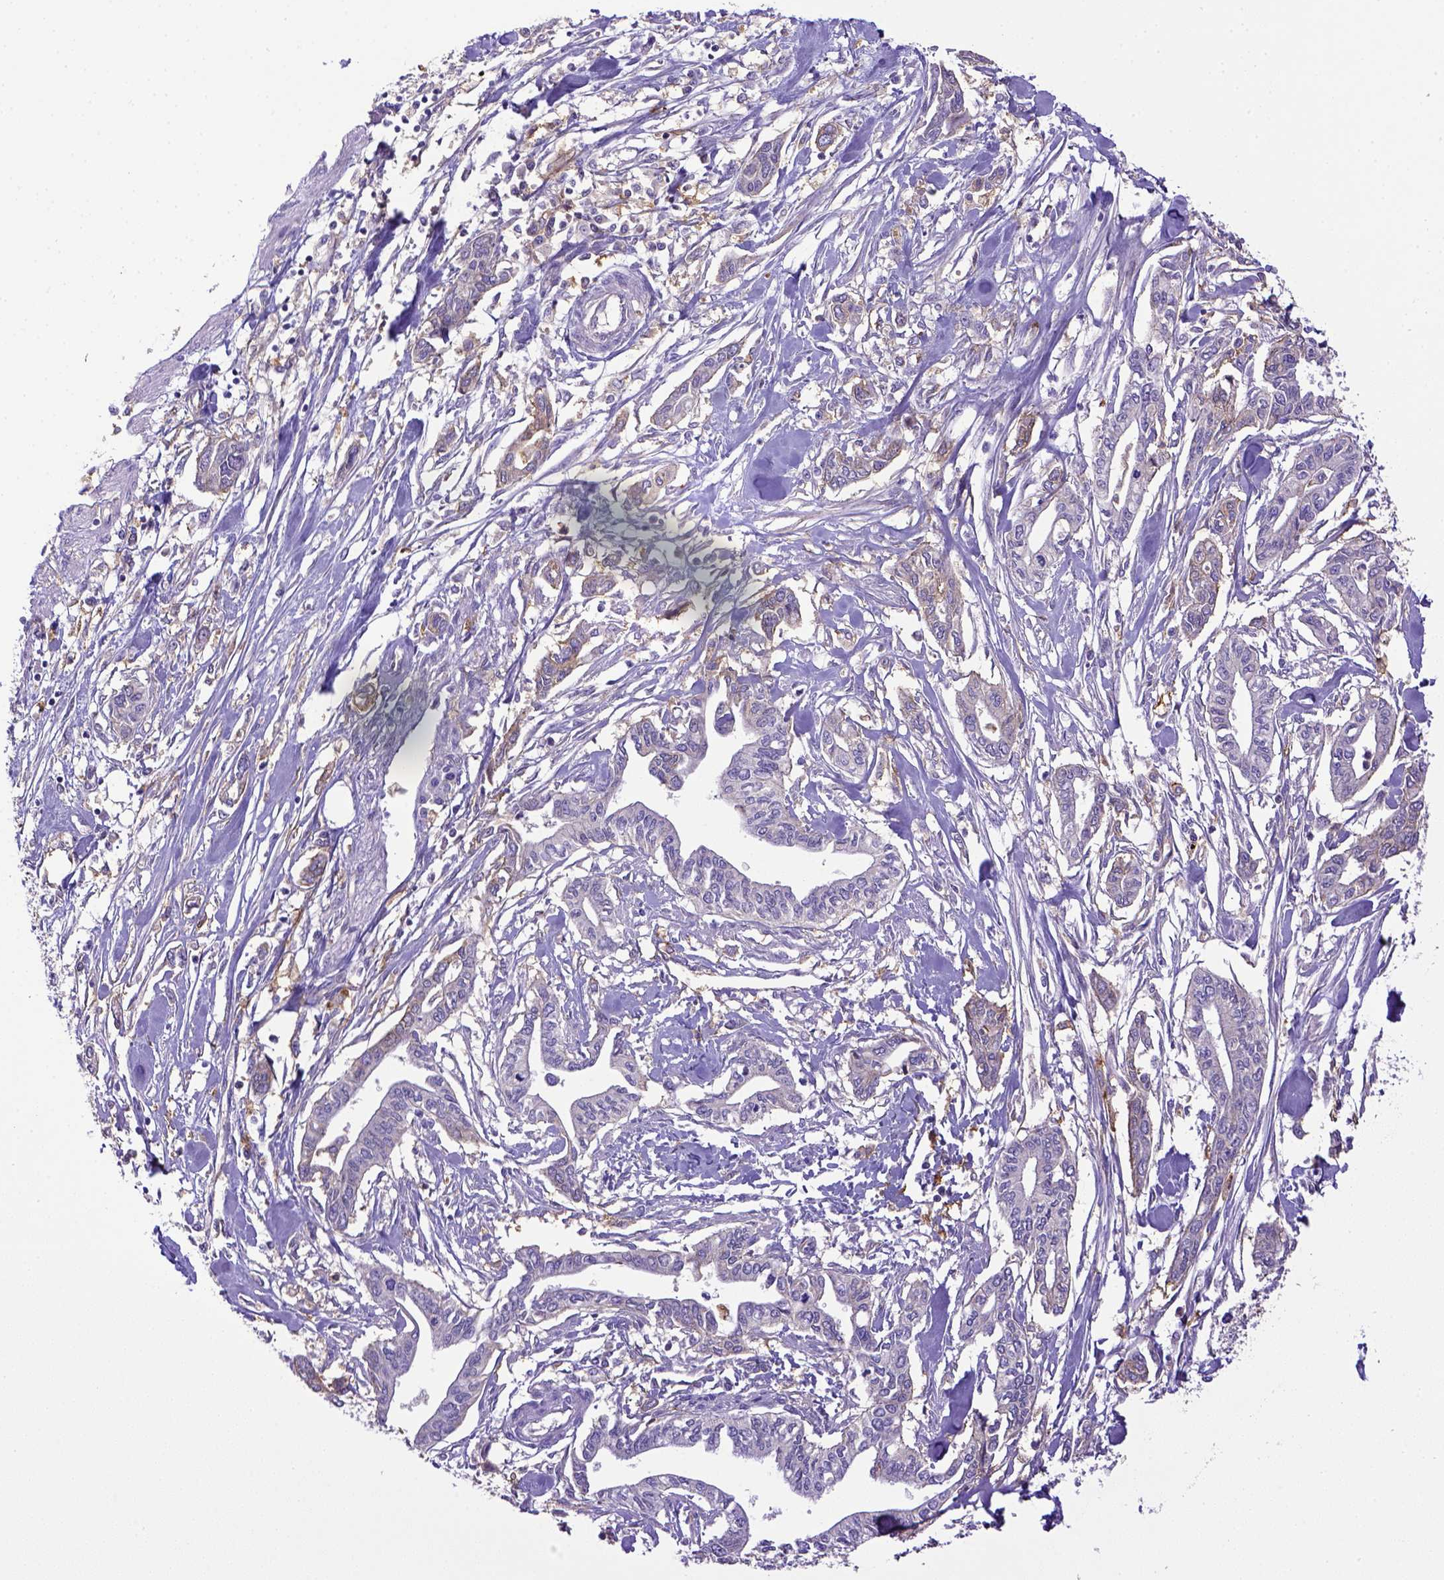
{"staining": {"intensity": "weak", "quantity": "<25%", "location": "cytoplasmic/membranous"}, "tissue": "pancreatic cancer", "cell_type": "Tumor cells", "image_type": "cancer", "snomed": [{"axis": "morphology", "description": "Adenocarcinoma, NOS"}, {"axis": "topography", "description": "Pancreas"}], "caption": "The photomicrograph reveals no significant expression in tumor cells of pancreatic cancer.", "gene": "CD40", "patient": {"sex": "male", "age": 60}}